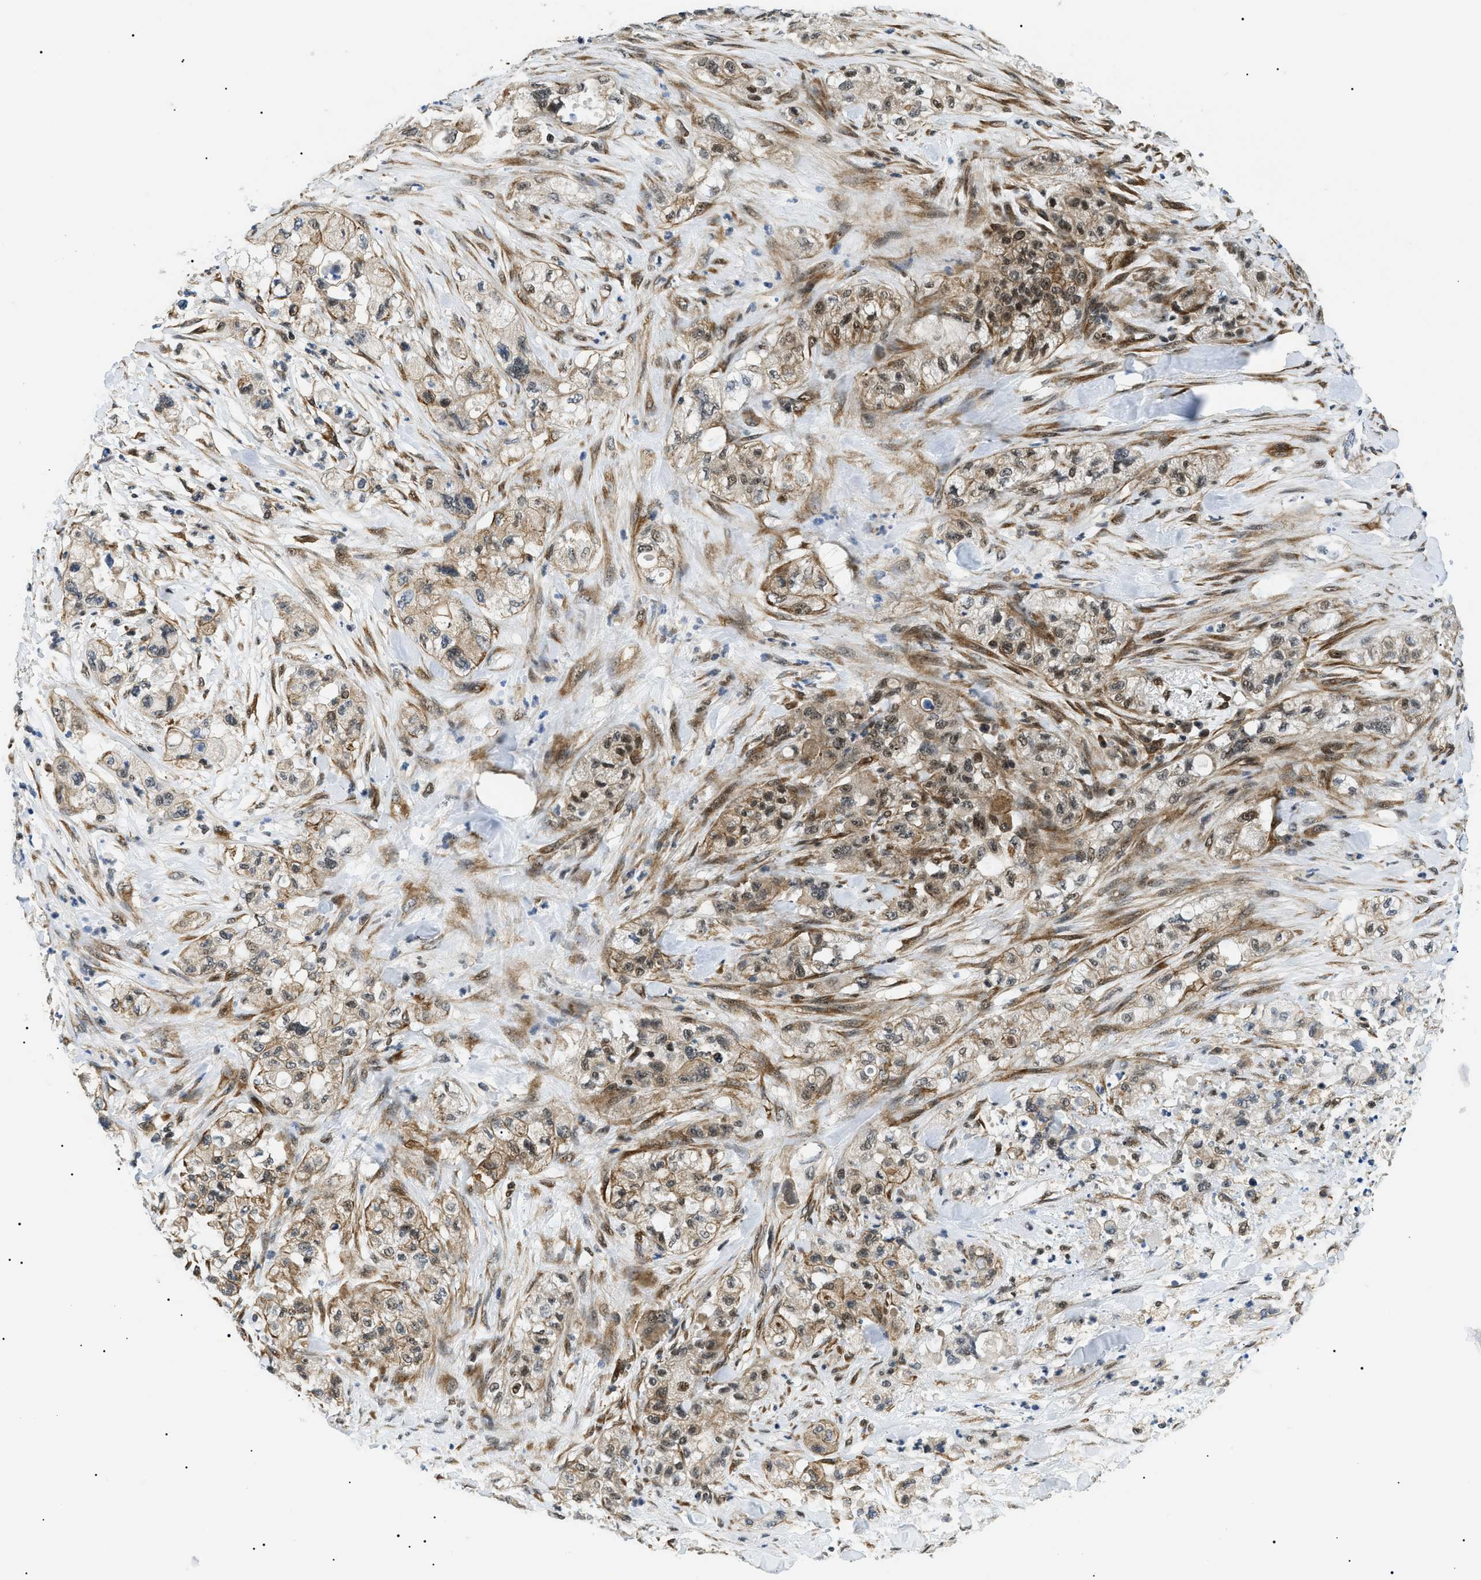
{"staining": {"intensity": "moderate", "quantity": "25%-75%", "location": "cytoplasmic/membranous,nuclear"}, "tissue": "pancreatic cancer", "cell_type": "Tumor cells", "image_type": "cancer", "snomed": [{"axis": "morphology", "description": "Adenocarcinoma, NOS"}, {"axis": "topography", "description": "Pancreas"}], "caption": "A high-resolution micrograph shows immunohistochemistry (IHC) staining of pancreatic cancer (adenocarcinoma), which reveals moderate cytoplasmic/membranous and nuclear positivity in about 25%-75% of tumor cells.", "gene": "CWC25", "patient": {"sex": "female", "age": 78}}